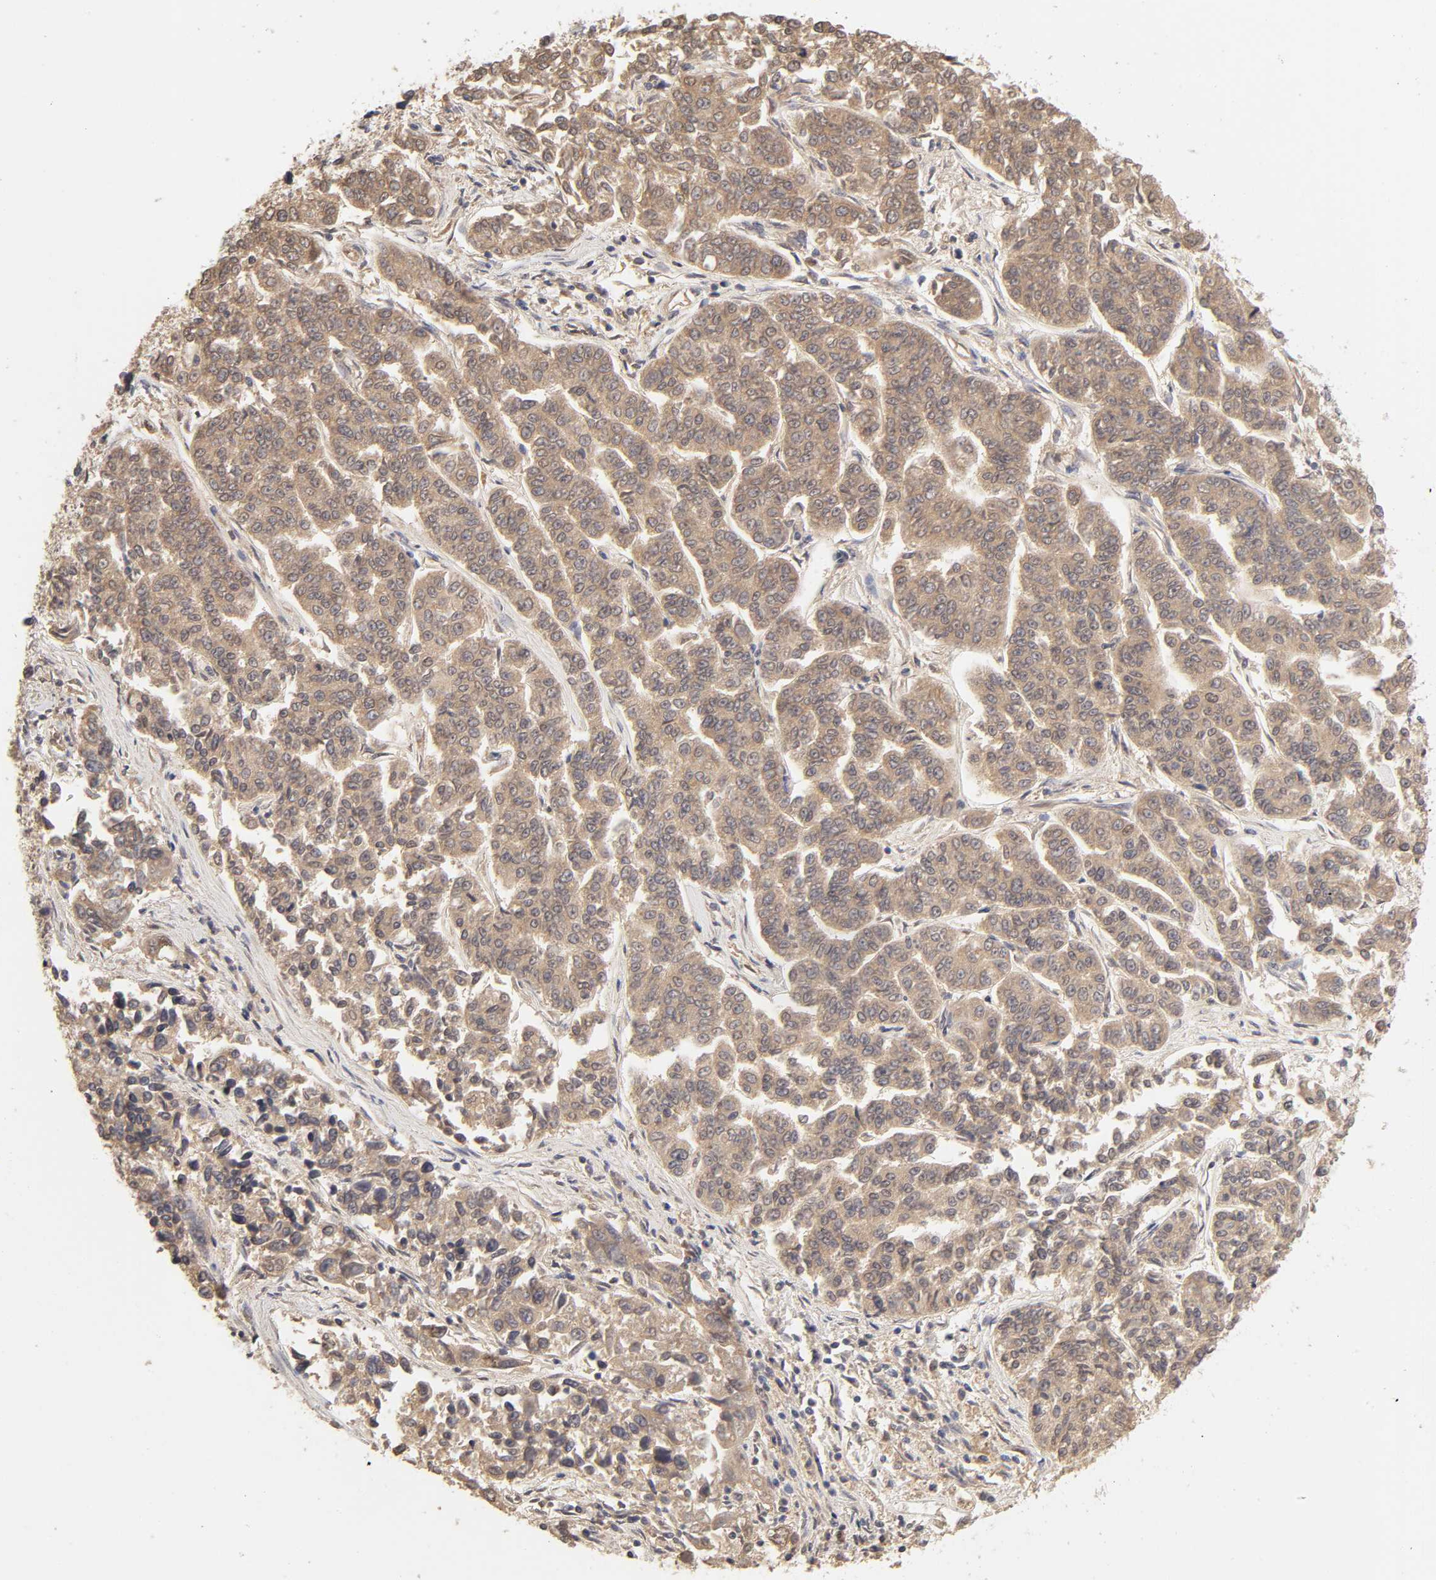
{"staining": {"intensity": "moderate", "quantity": ">75%", "location": "cytoplasmic/membranous"}, "tissue": "lung cancer", "cell_type": "Tumor cells", "image_type": "cancer", "snomed": [{"axis": "morphology", "description": "Adenocarcinoma, NOS"}, {"axis": "topography", "description": "Lung"}], "caption": "The image shows immunohistochemical staining of lung cancer (adenocarcinoma). There is moderate cytoplasmic/membranous staining is appreciated in approximately >75% of tumor cells.", "gene": "MAPK1", "patient": {"sex": "male", "age": 84}}